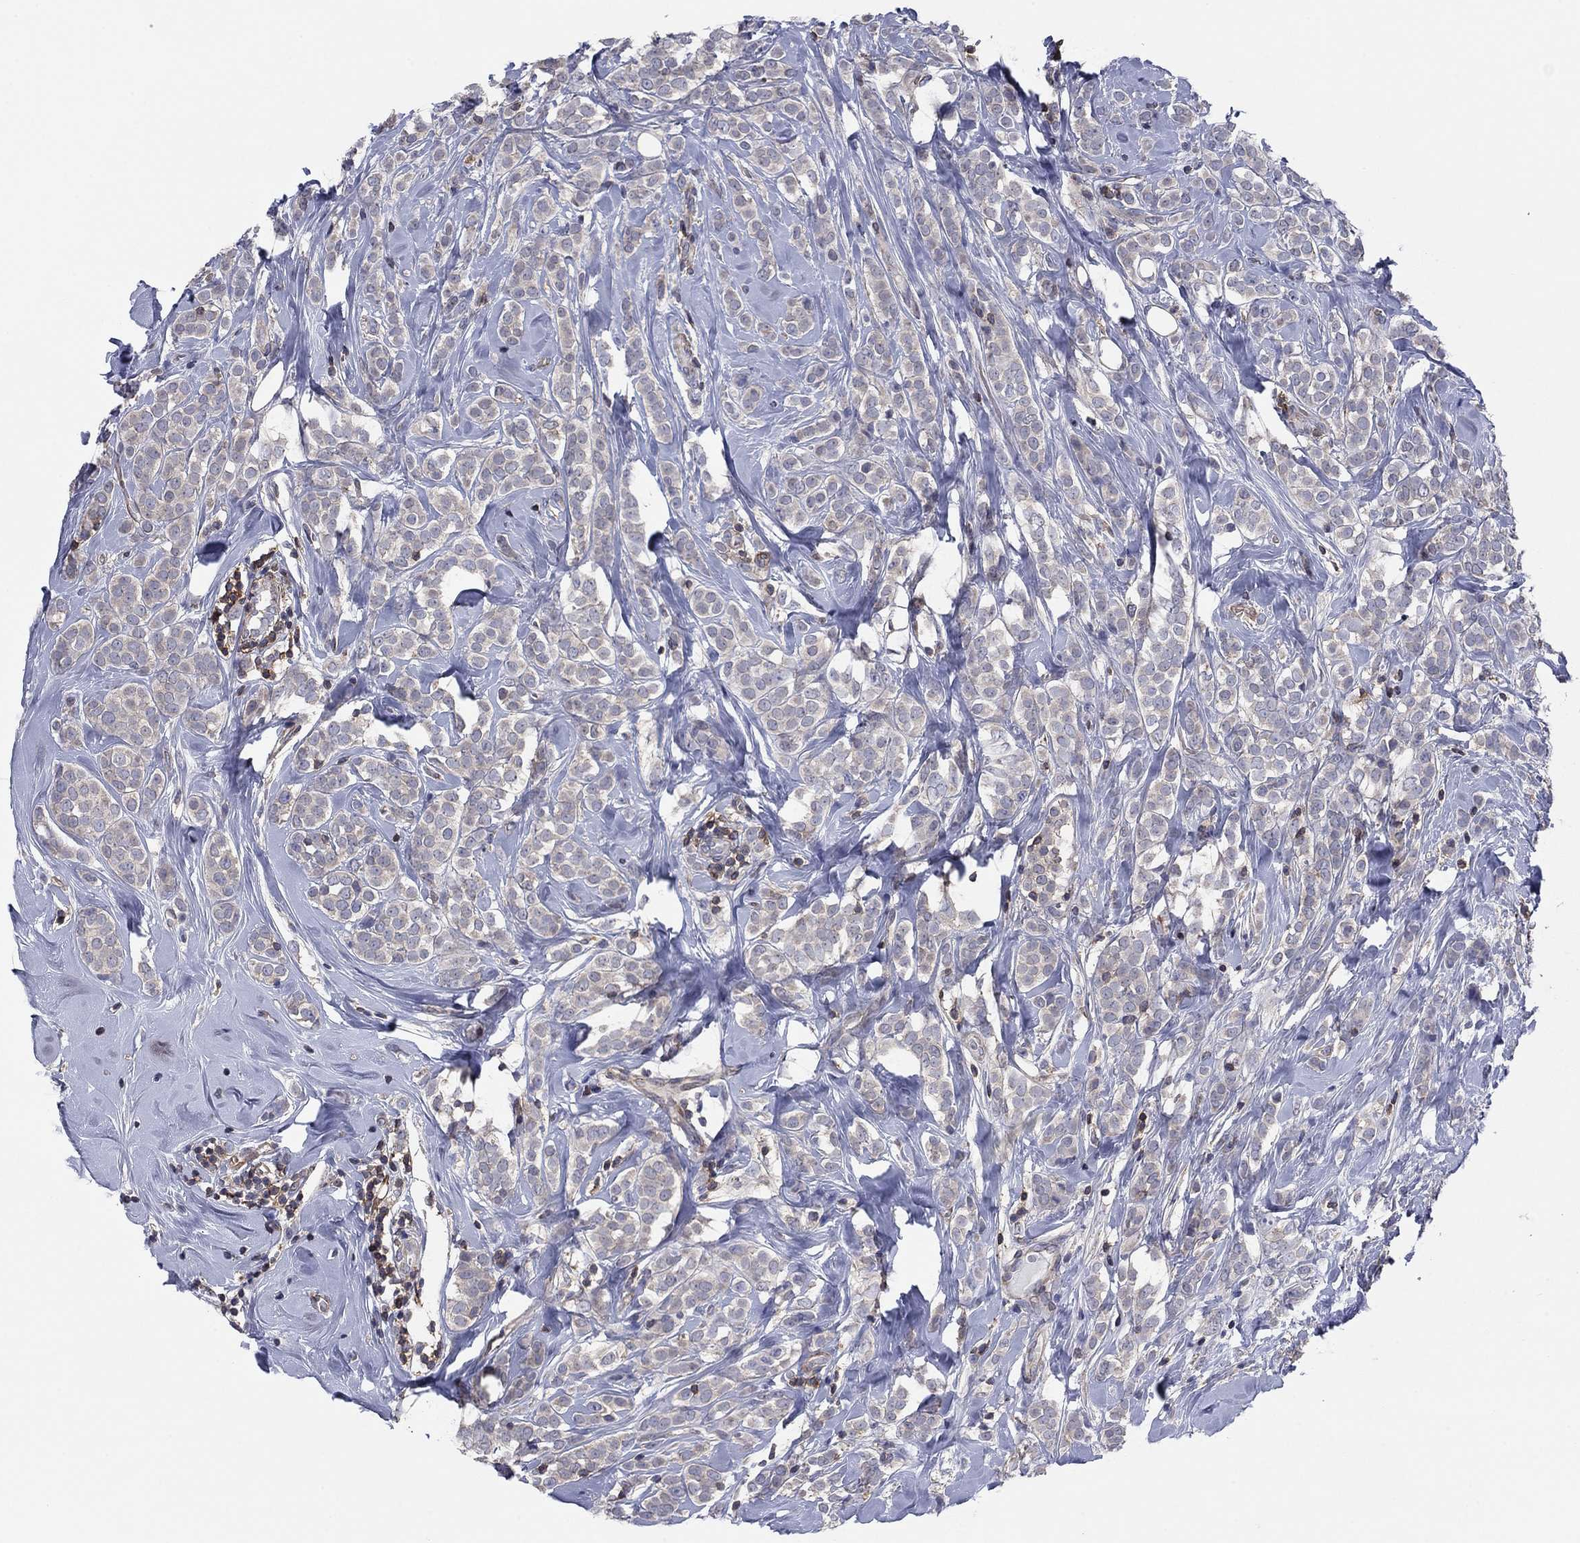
{"staining": {"intensity": "negative", "quantity": "none", "location": "none"}, "tissue": "breast cancer", "cell_type": "Tumor cells", "image_type": "cancer", "snomed": [{"axis": "morphology", "description": "Lobular carcinoma"}, {"axis": "topography", "description": "Breast"}], "caption": "This photomicrograph is of breast cancer stained with immunohistochemistry (IHC) to label a protein in brown with the nuclei are counter-stained blue. There is no expression in tumor cells.", "gene": "PSD4", "patient": {"sex": "female", "age": 49}}